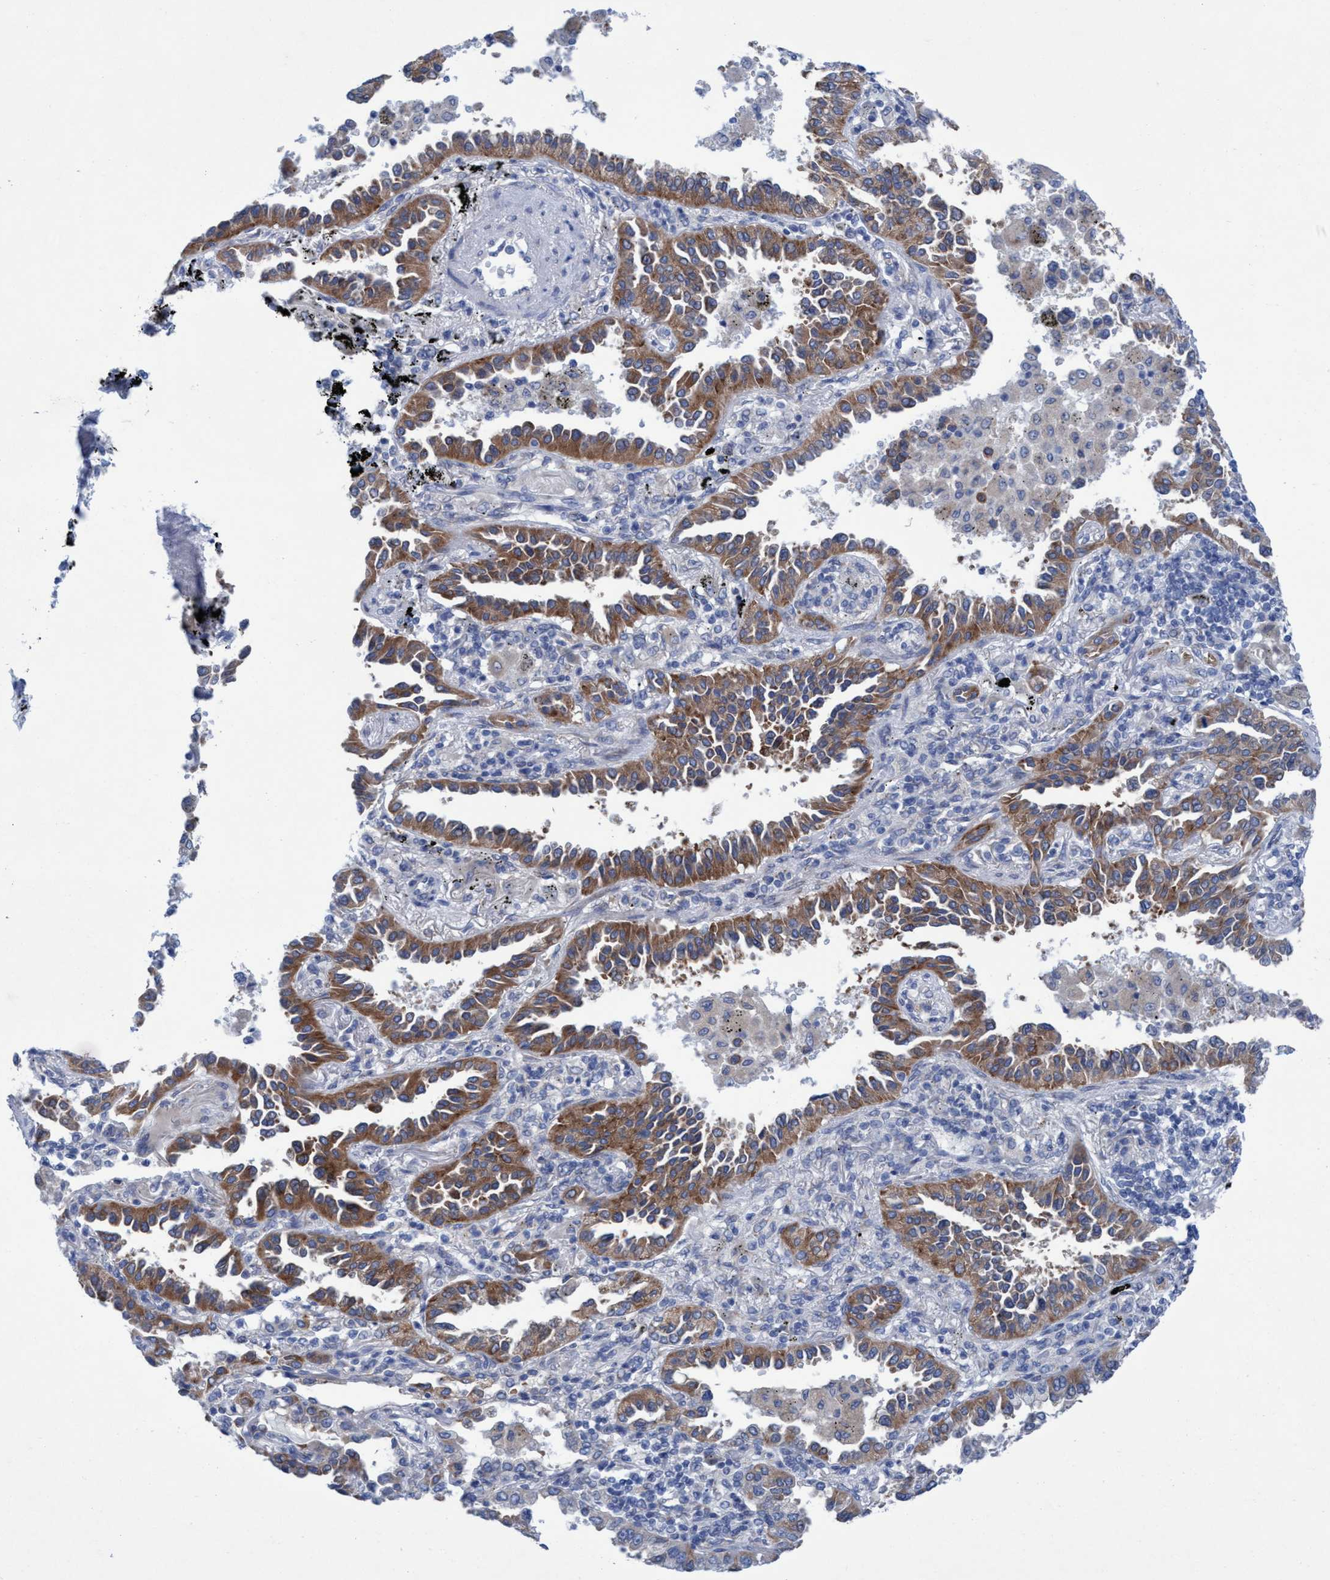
{"staining": {"intensity": "moderate", "quantity": ">75%", "location": "cytoplasmic/membranous"}, "tissue": "lung cancer", "cell_type": "Tumor cells", "image_type": "cancer", "snomed": [{"axis": "morphology", "description": "Normal tissue, NOS"}, {"axis": "morphology", "description": "Adenocarcinoma, NOS"}, {"axis": "topography", "description": "Lung"}], "caption": "Adenocarcinoma (lung) tissue demonstrates moderate cytoplasmic/membranous positivity in approximately >75% of tumor cells (DAB IHC with brightfield microscopy, high magnification).", "gene": "RSAD1", "patient": {"sex": "male", "age": 59}}